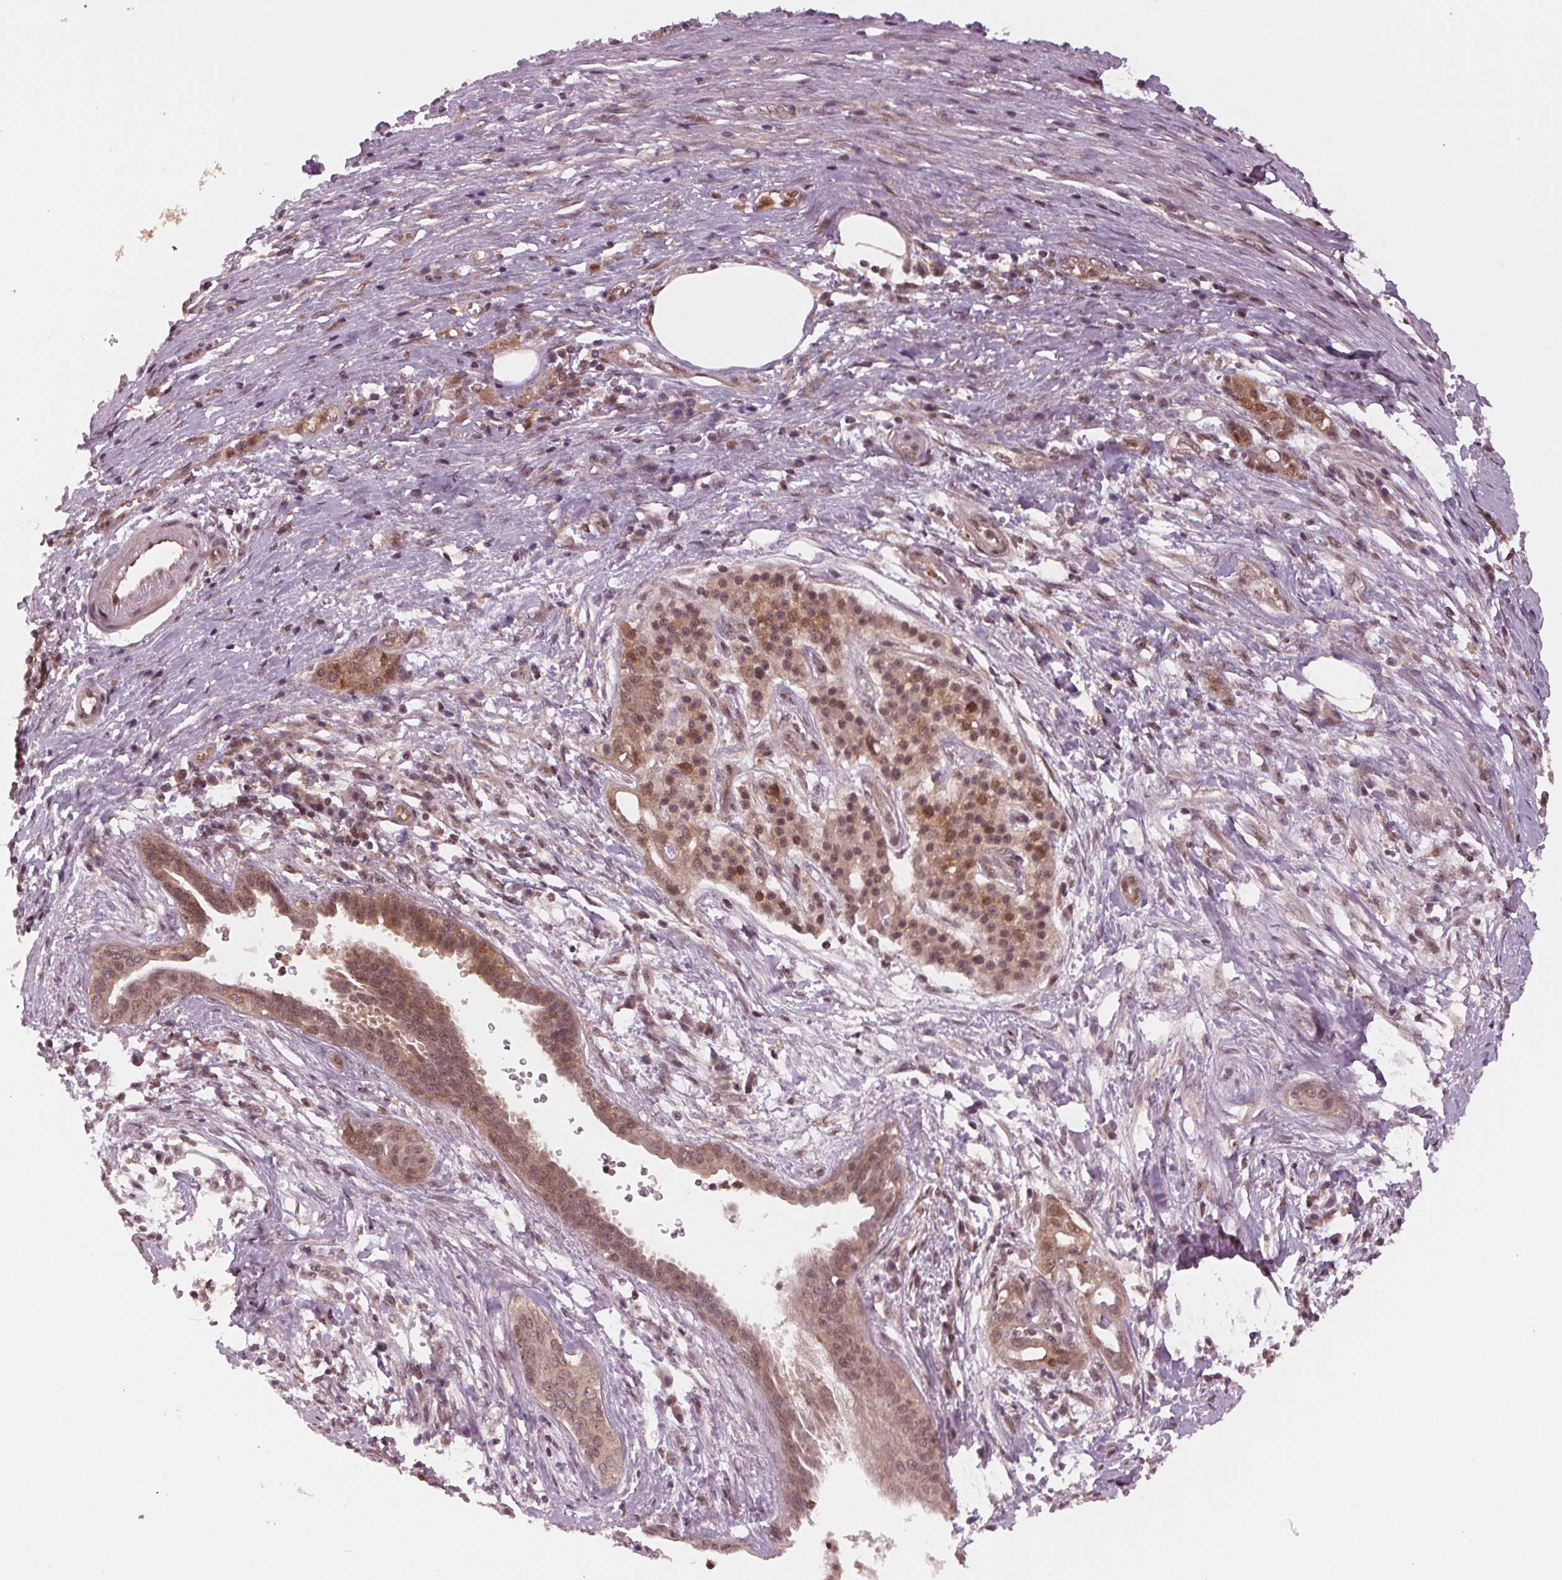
{"staining": {"intensity": "weak", "quantity": ">75%", "location": "cytoplasmic/membranous,nuclear"}, "tissue": "pancreatic cancer", "cell_type": "Tumor cells", "image_type": "cancer", "snomed": [{"axis": "morphology", "description": "Adenocarcinoma, NOS"}, {"axis": "topography", "description": "Pancreas"}], "caption": "Pancreatic cancer stained with a brown dye demonstrates weak cytoplasmic/membranous and nuclear positive expression in about >75% of tumor cells.", "gene": "STAT3", "patient": {"sex": "male", "age": 63}}